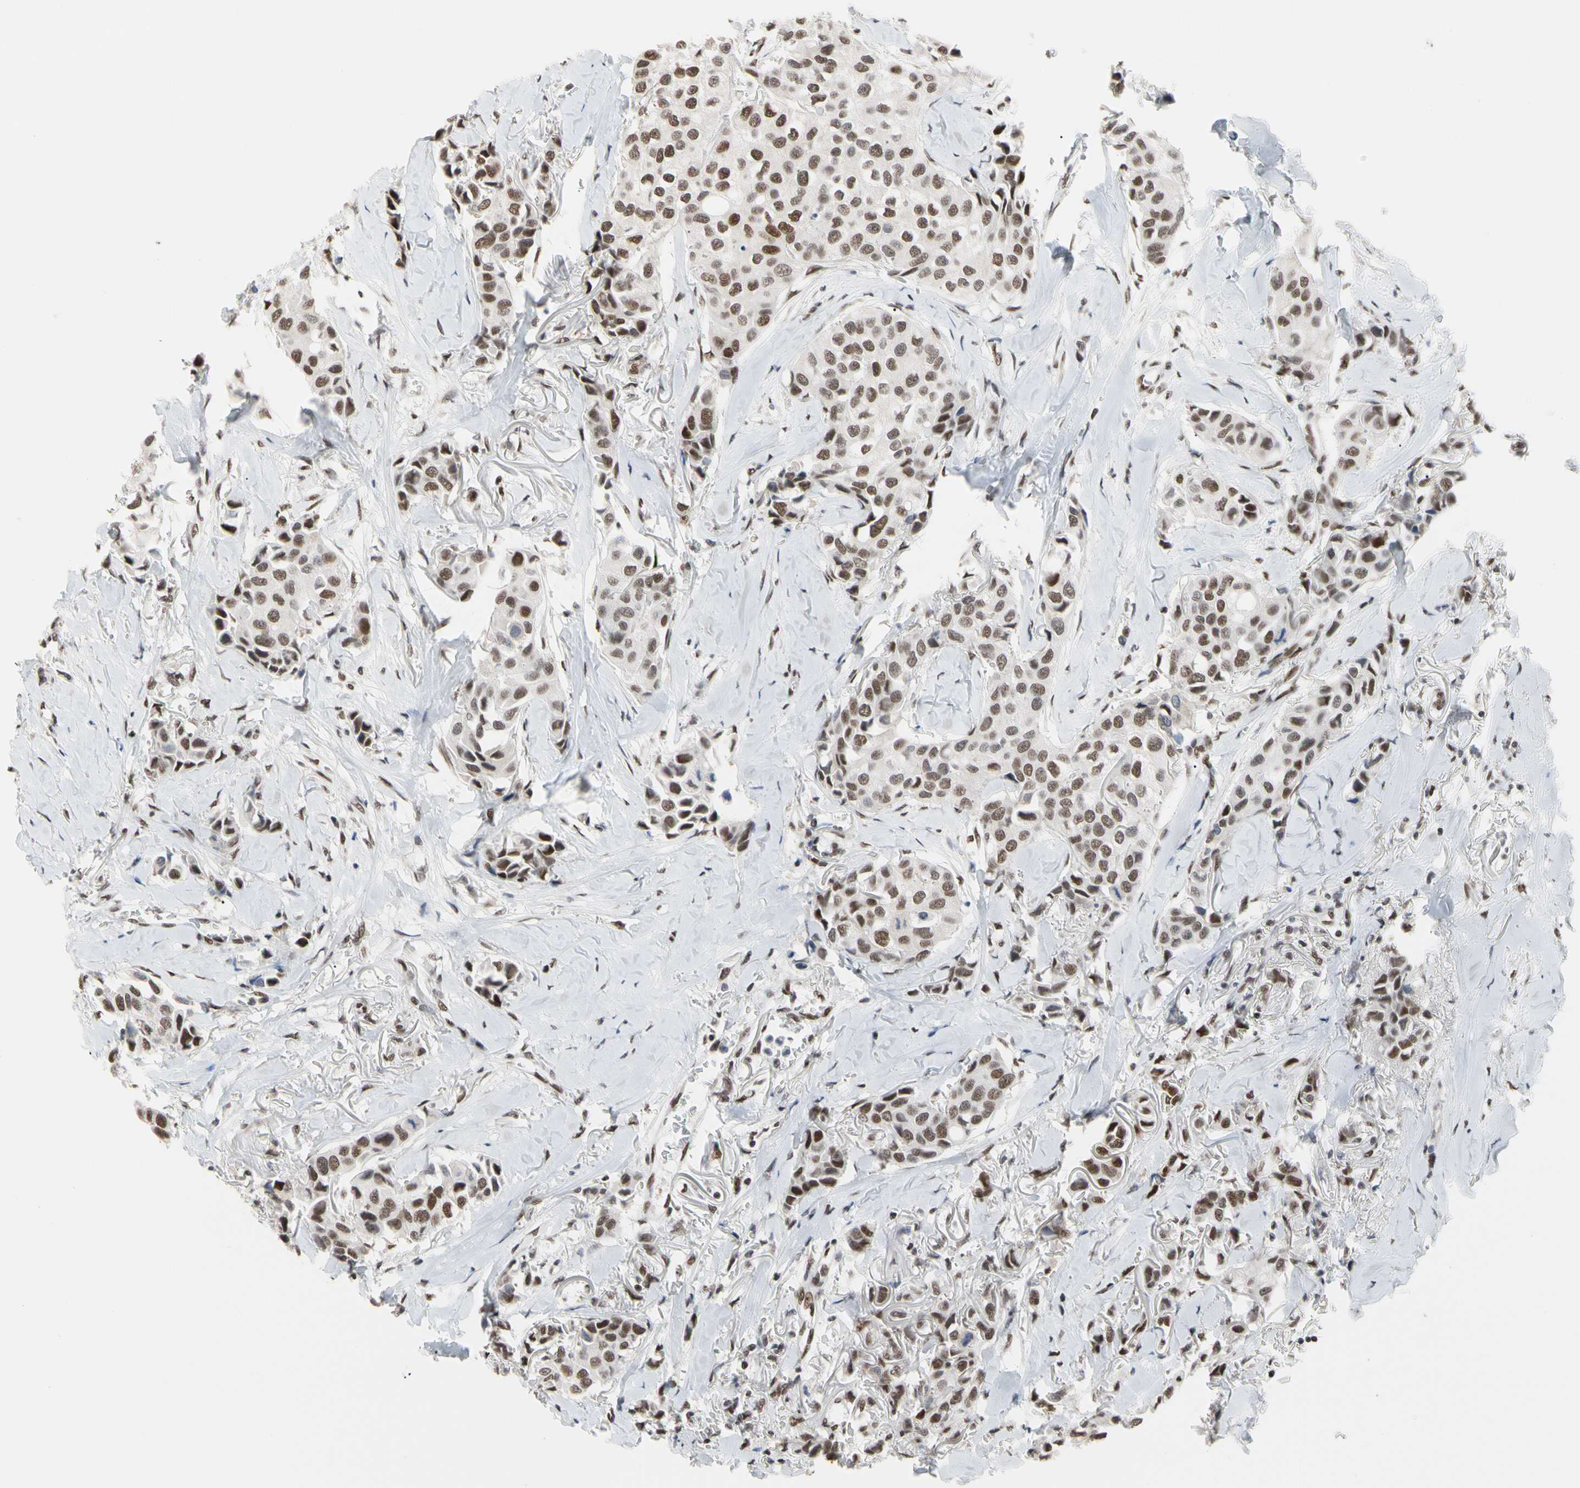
{"staining": {"intensity": "moderate", "quantity": "25%-75%", "location": "nuclear"}, "tissue": "breast cancer", "cell_type": "Tumor cells", "image_type": "cancer", "snomed": [{"axis": "morphology", "description": "Duct carcinoma"}, {"axis": "topography", "description": "Breast"}], "caption": "This is an image of IHC staining of breast cancer (intraductal carcinoma), which shows moderate staining in the nuclear of tumor cells.", "gene": "FAM98B", "patient": {"sex": "female", "age": 80}}